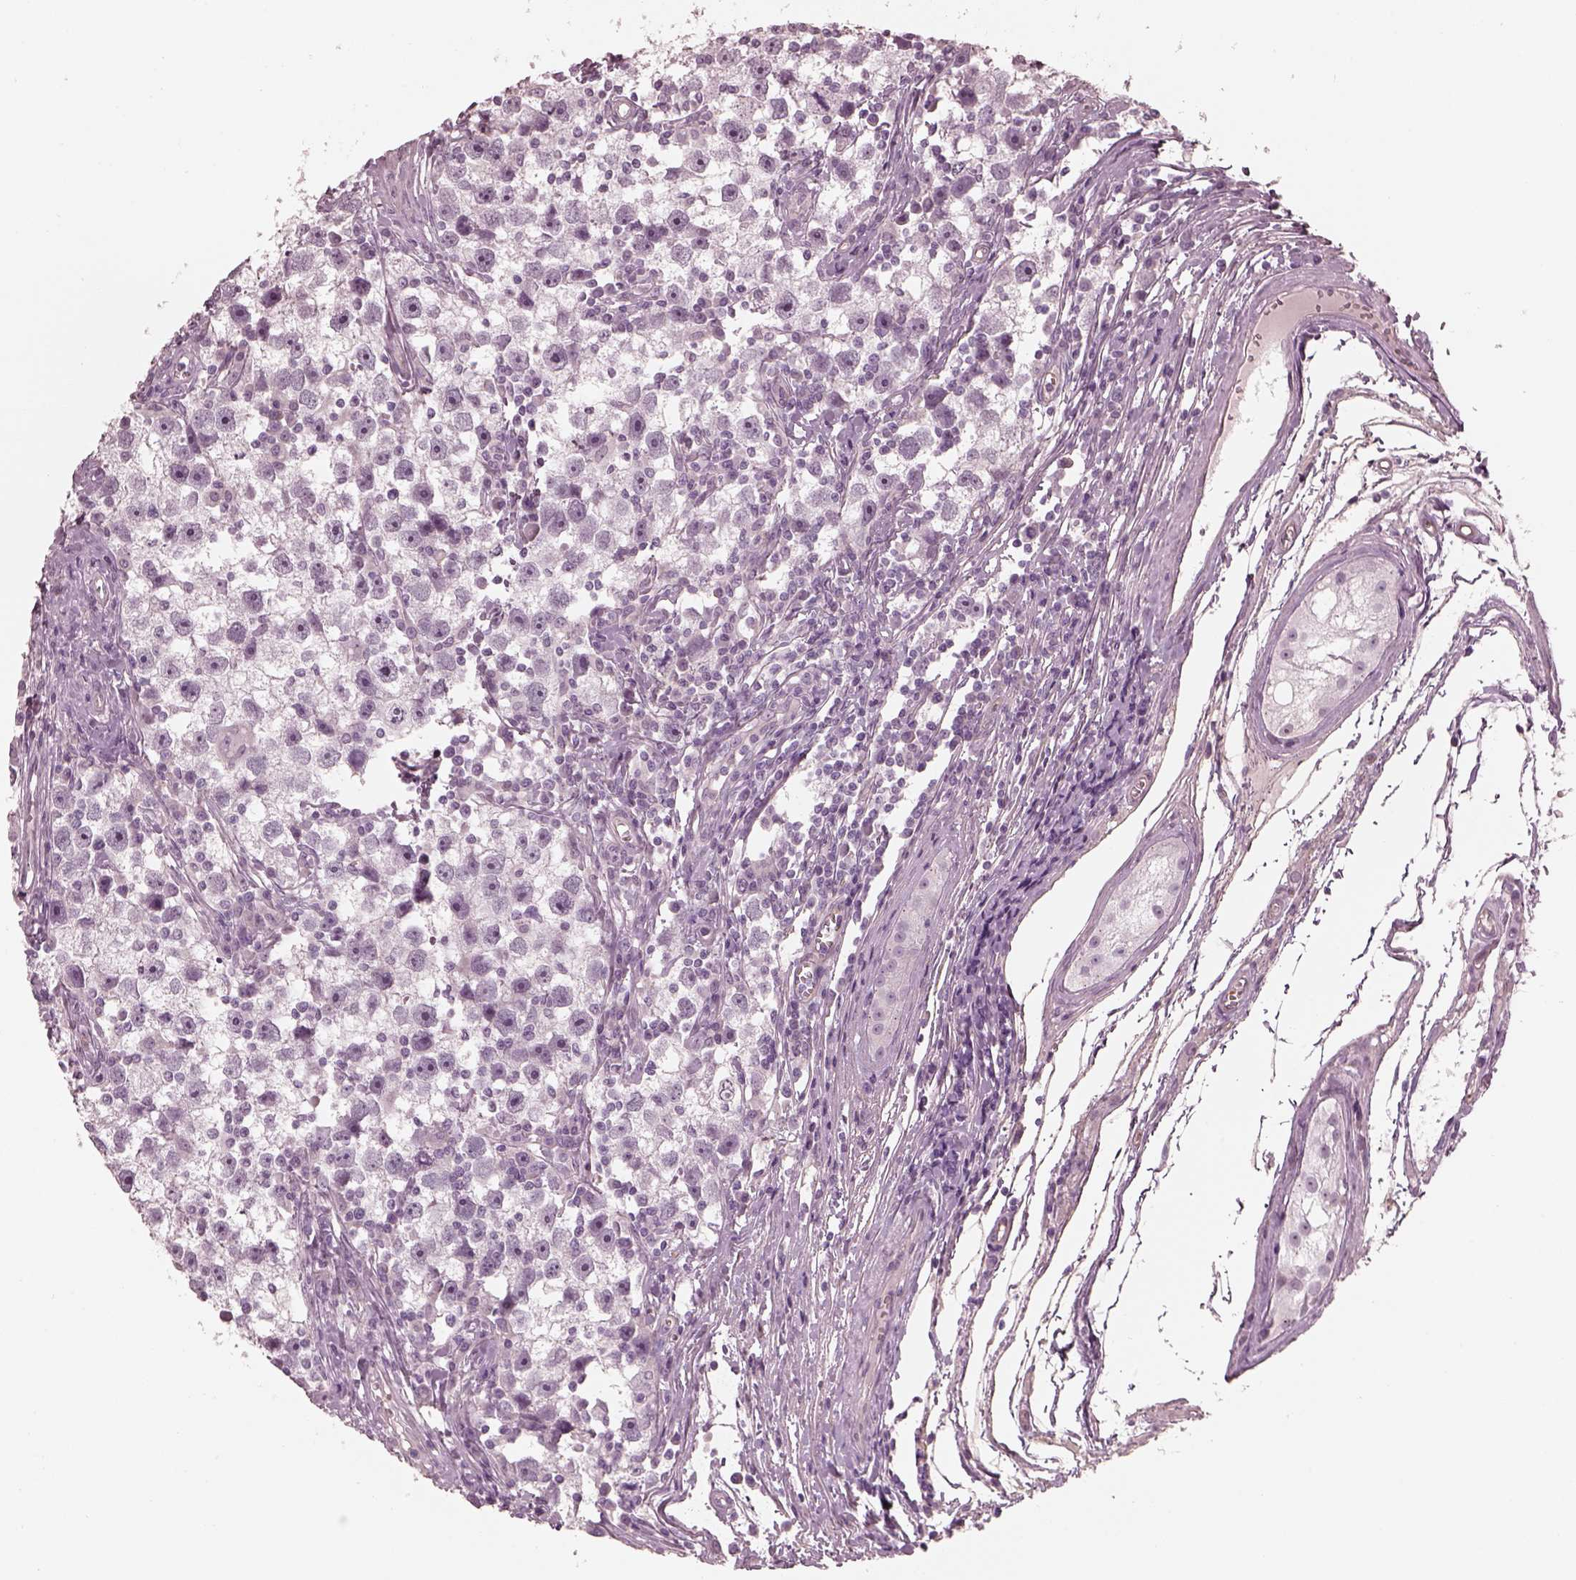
{"staining": {"intensity": "negative", "quantity": "none", "location": "none"}, "tissue": "testis cancer", "cell_type": "Tumor cells", "image_type": "cancer", "snomed": [{"axis": "morphology", "description": "Seminoma, NOS"}, {"axis": "topography", "description": "Testis"}], "caption": "Micrograph shows no significant protein staining in tumor cells of seminoma (testis).", "gene": "EIF4E1B", "patient": {"sex": "male", "age": 30}}